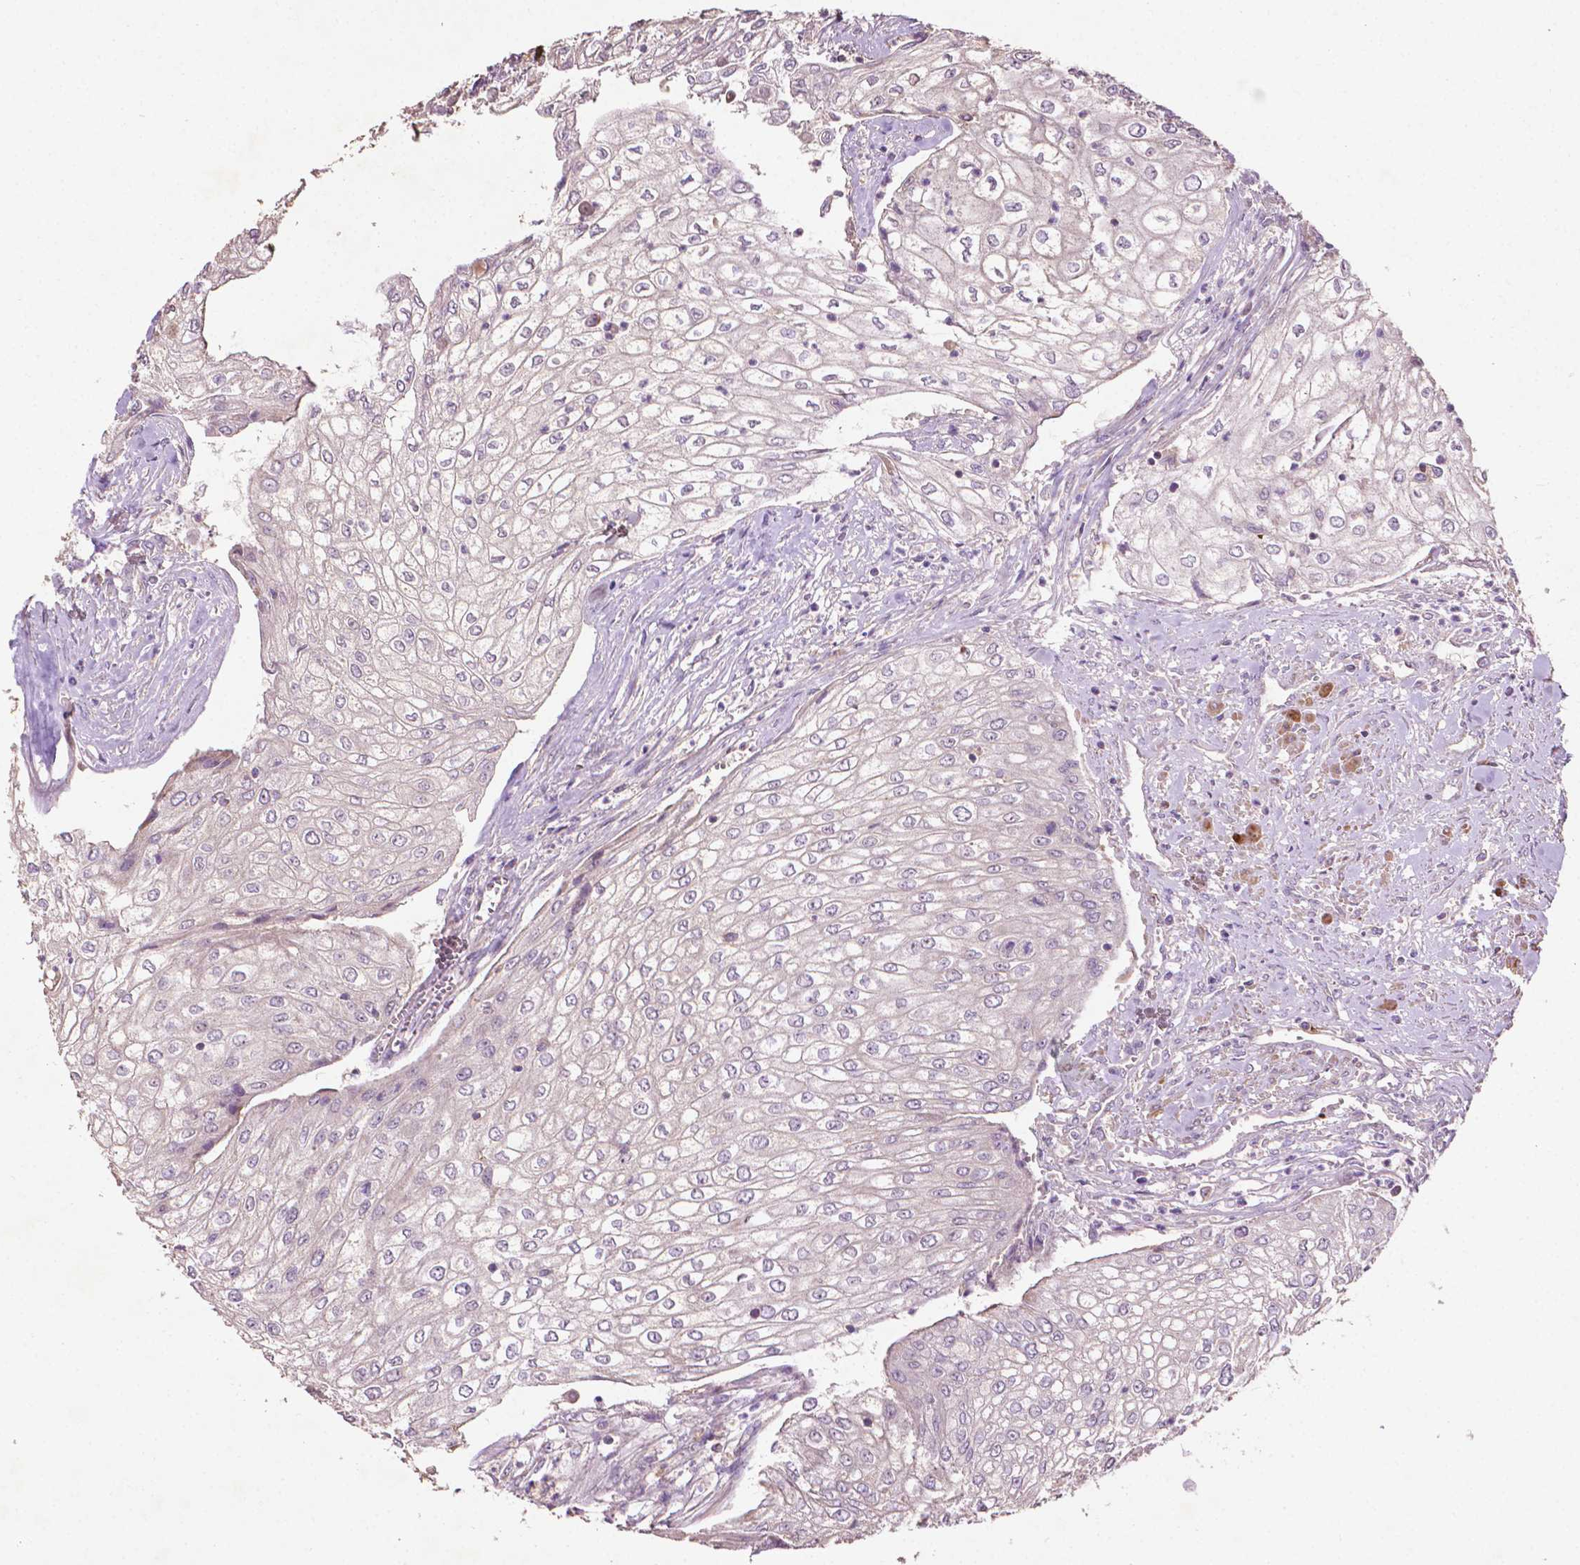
{"staining": {"intensity": "negative", "quantity": "none", "location": "none"}, "tissue": "urothelial cancer", "cell_type": "Tumor cells", "image_type": "cancer", "snomed": [{"axis": "morphology", "description": "Urothelial carcinoma, High grade"}, {"axis": "topography", "description": "Urinary bladder"}], "caption": "Tumor cells show no significant expression in high-grade urothelial carcinoma.", "gene": "LRR1", "patient": {"sex": "male", "age": 62}}